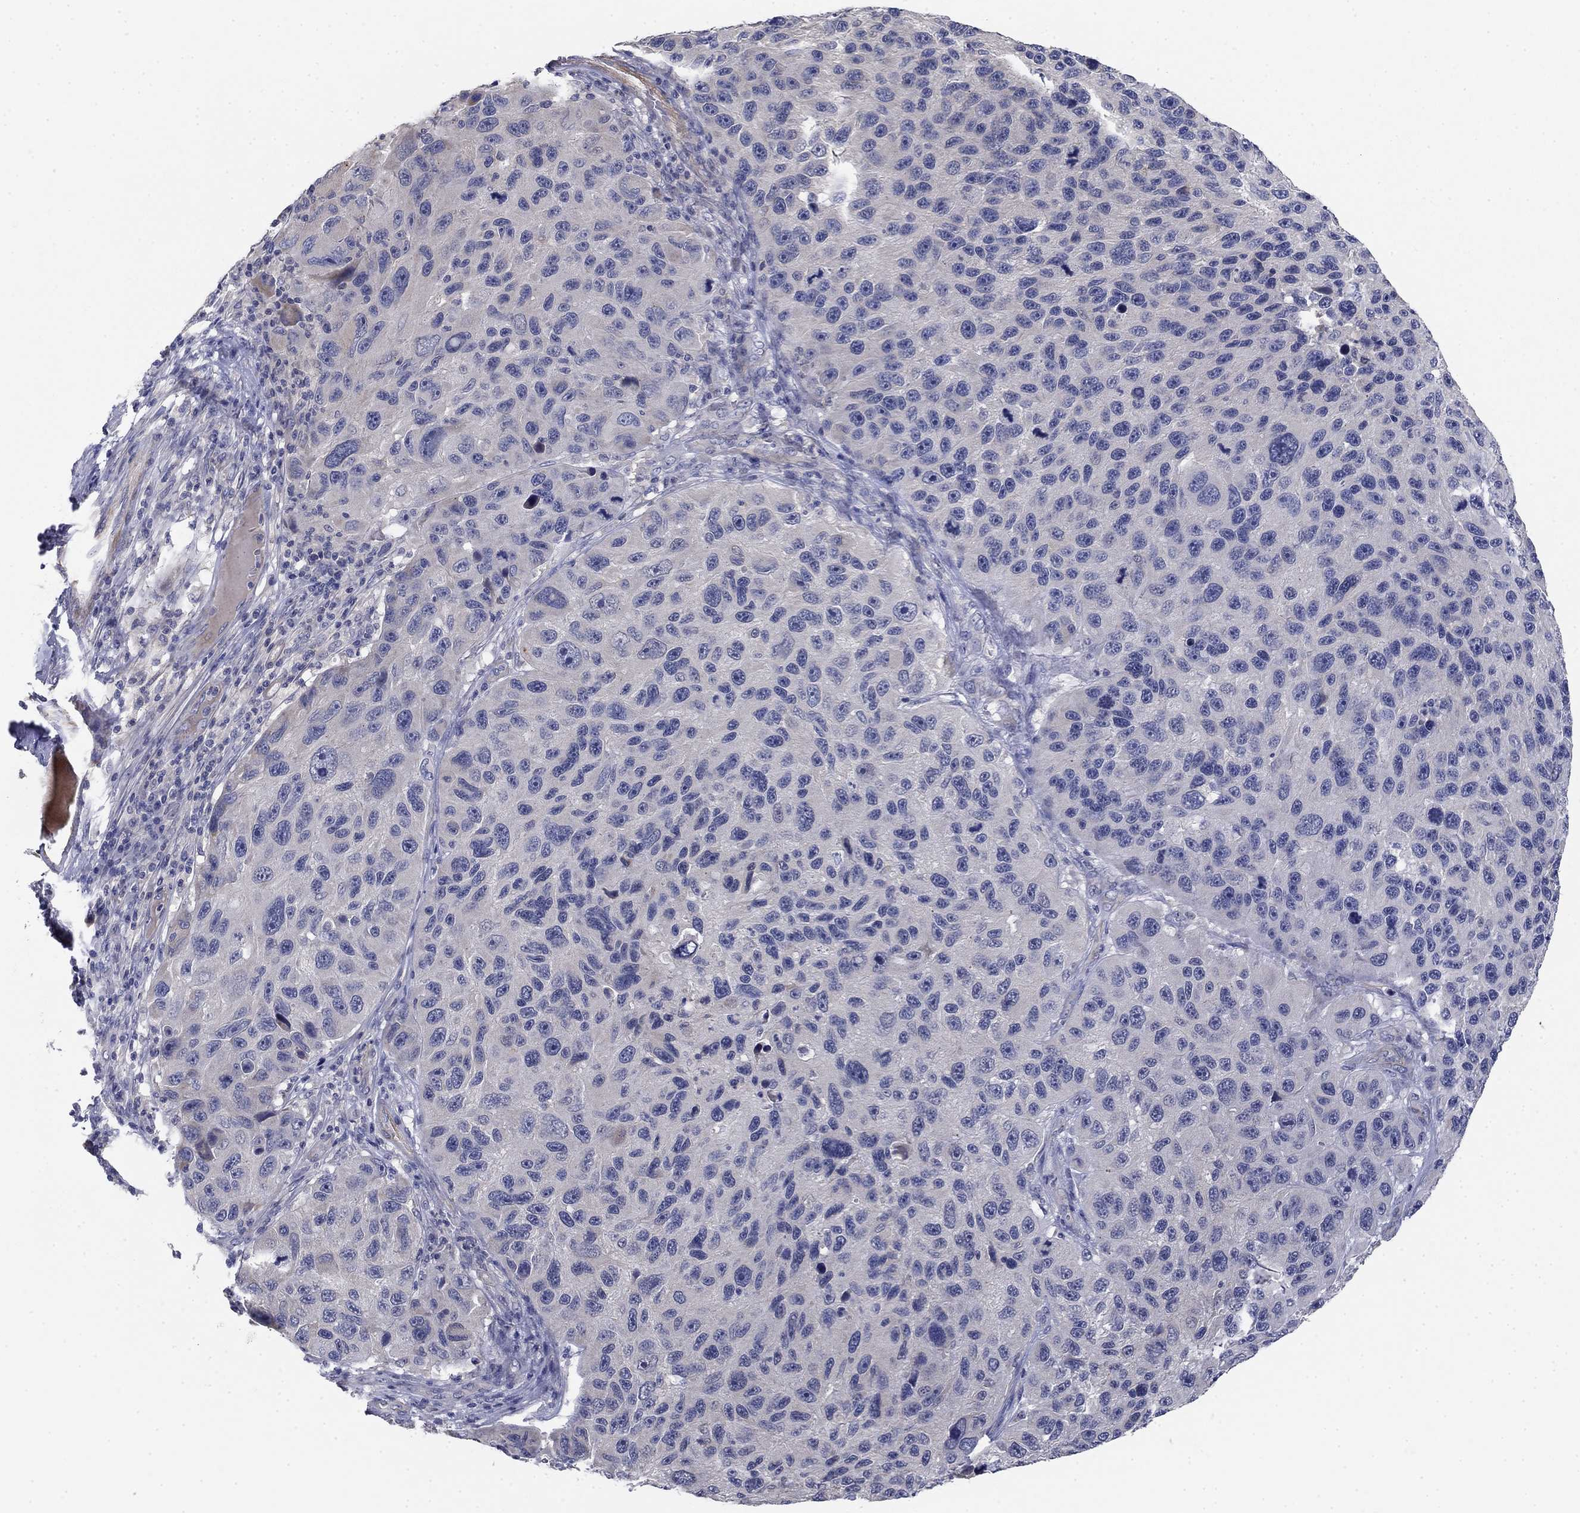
{"staining": {"intensity": "negative", "quantity": "none", "location": "none"}, "tissue": "melanoma", "cell_type": "Tumor cells", "image_type": "cancer", "snomed": [{"axis": "morphology", "description": "Malignant melanoma, NOS"}, {"axis": "topography", "description": "Skin"}], "caption": "DAB immunohistochemical staining of human malignant melanoma displays no significant expression in tumor cells.", "gene": "GRK7", "patient": {"sex": "male", "age": 53}}